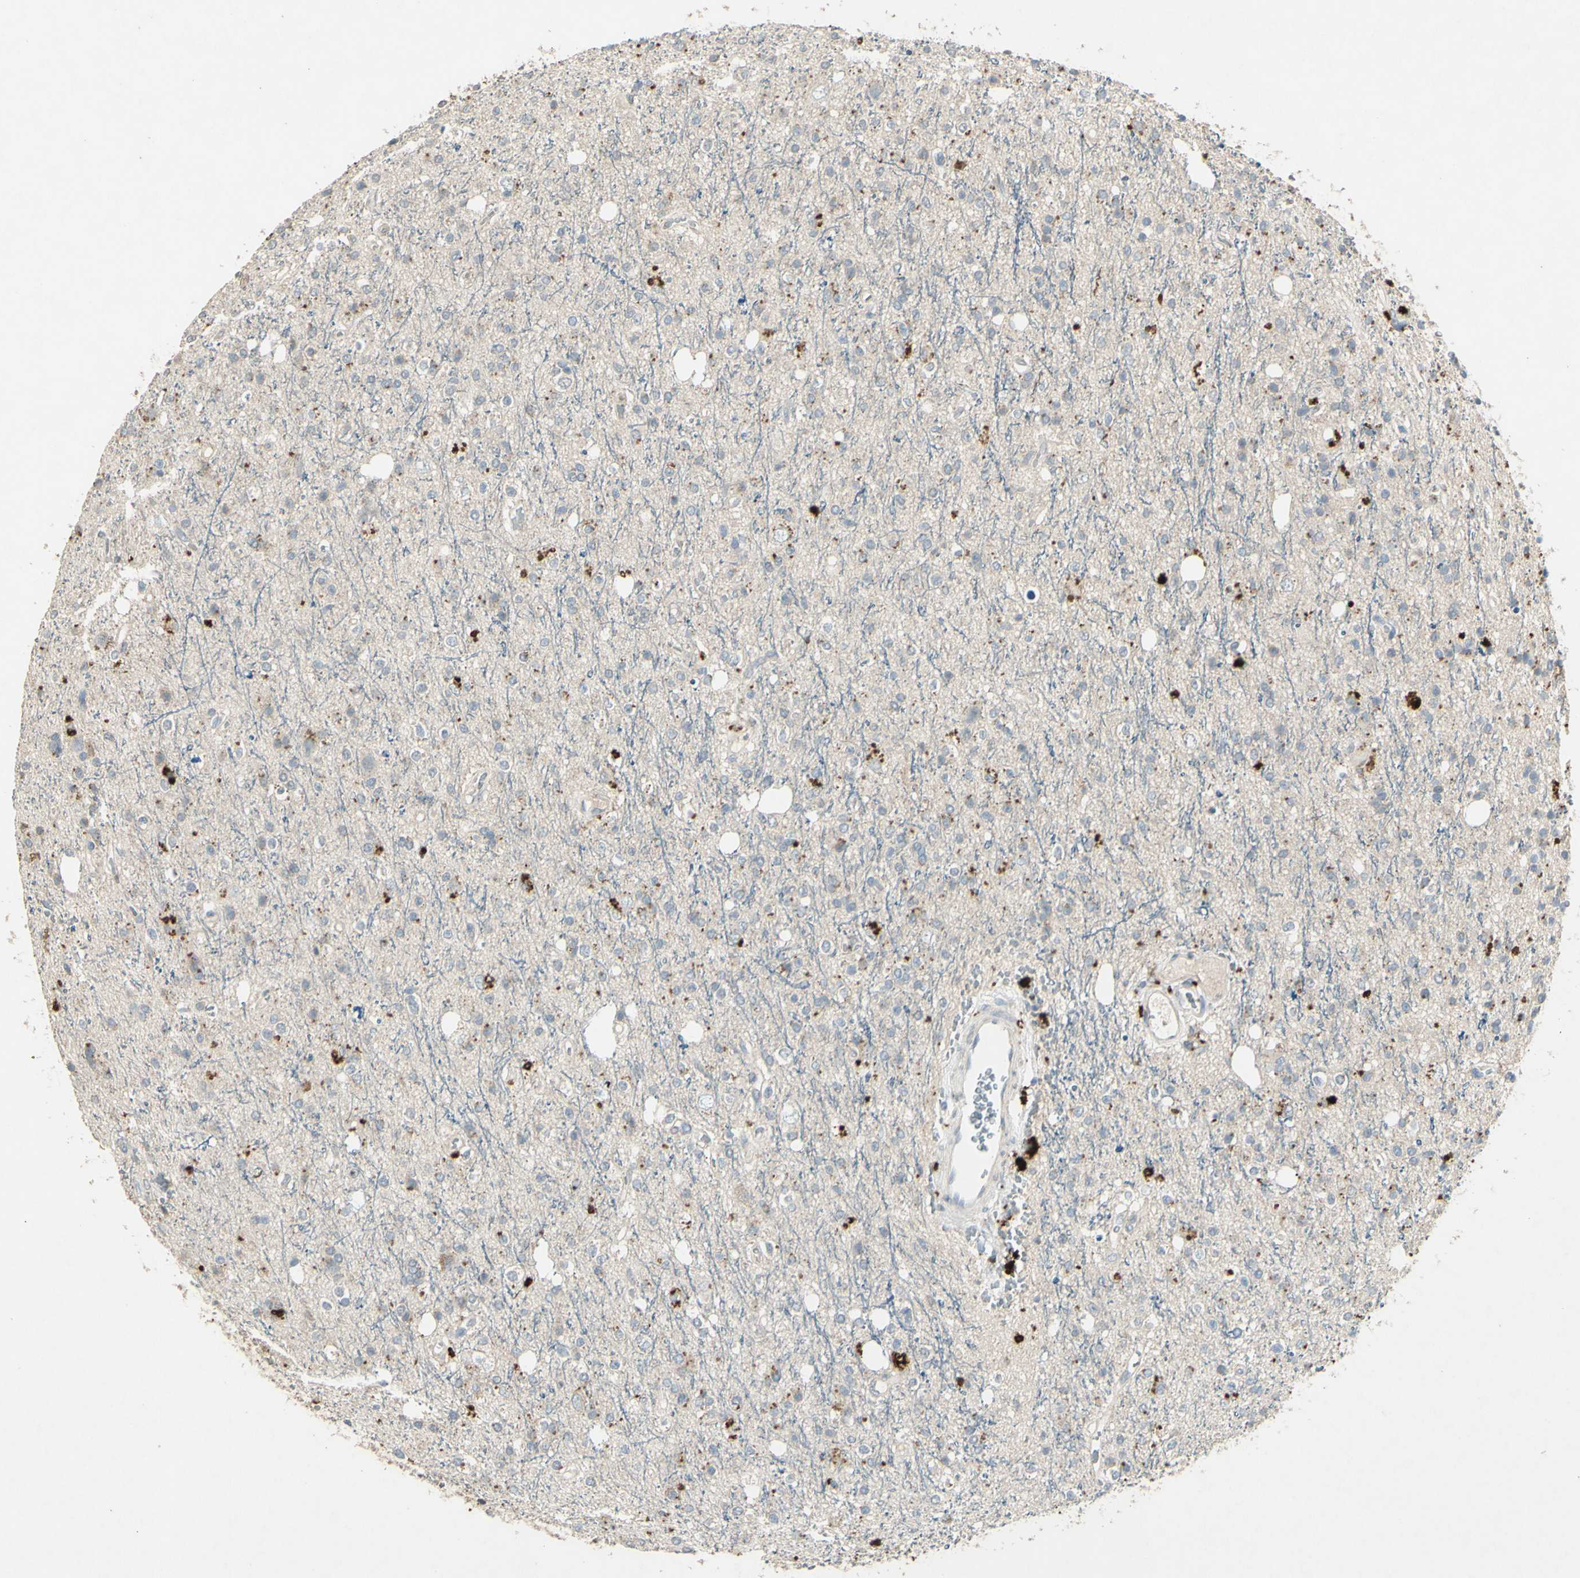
{"staining": {"intensity": "negative", "quantity": "none", "location": "none"}, "tissue": "glioma", "cell_type": "Tumor cells", "image_type": "cancer", "snomed": [{"axis": "morphology", "description": "Glioma, malignant, High grade"}, {"axis": "topography", "description": "Brain"}], "caption": "Tumor cells are negative for protein expression in human glioma.", "gene": "TIMM21", "patient": {"sex": "male", "age": 47}}